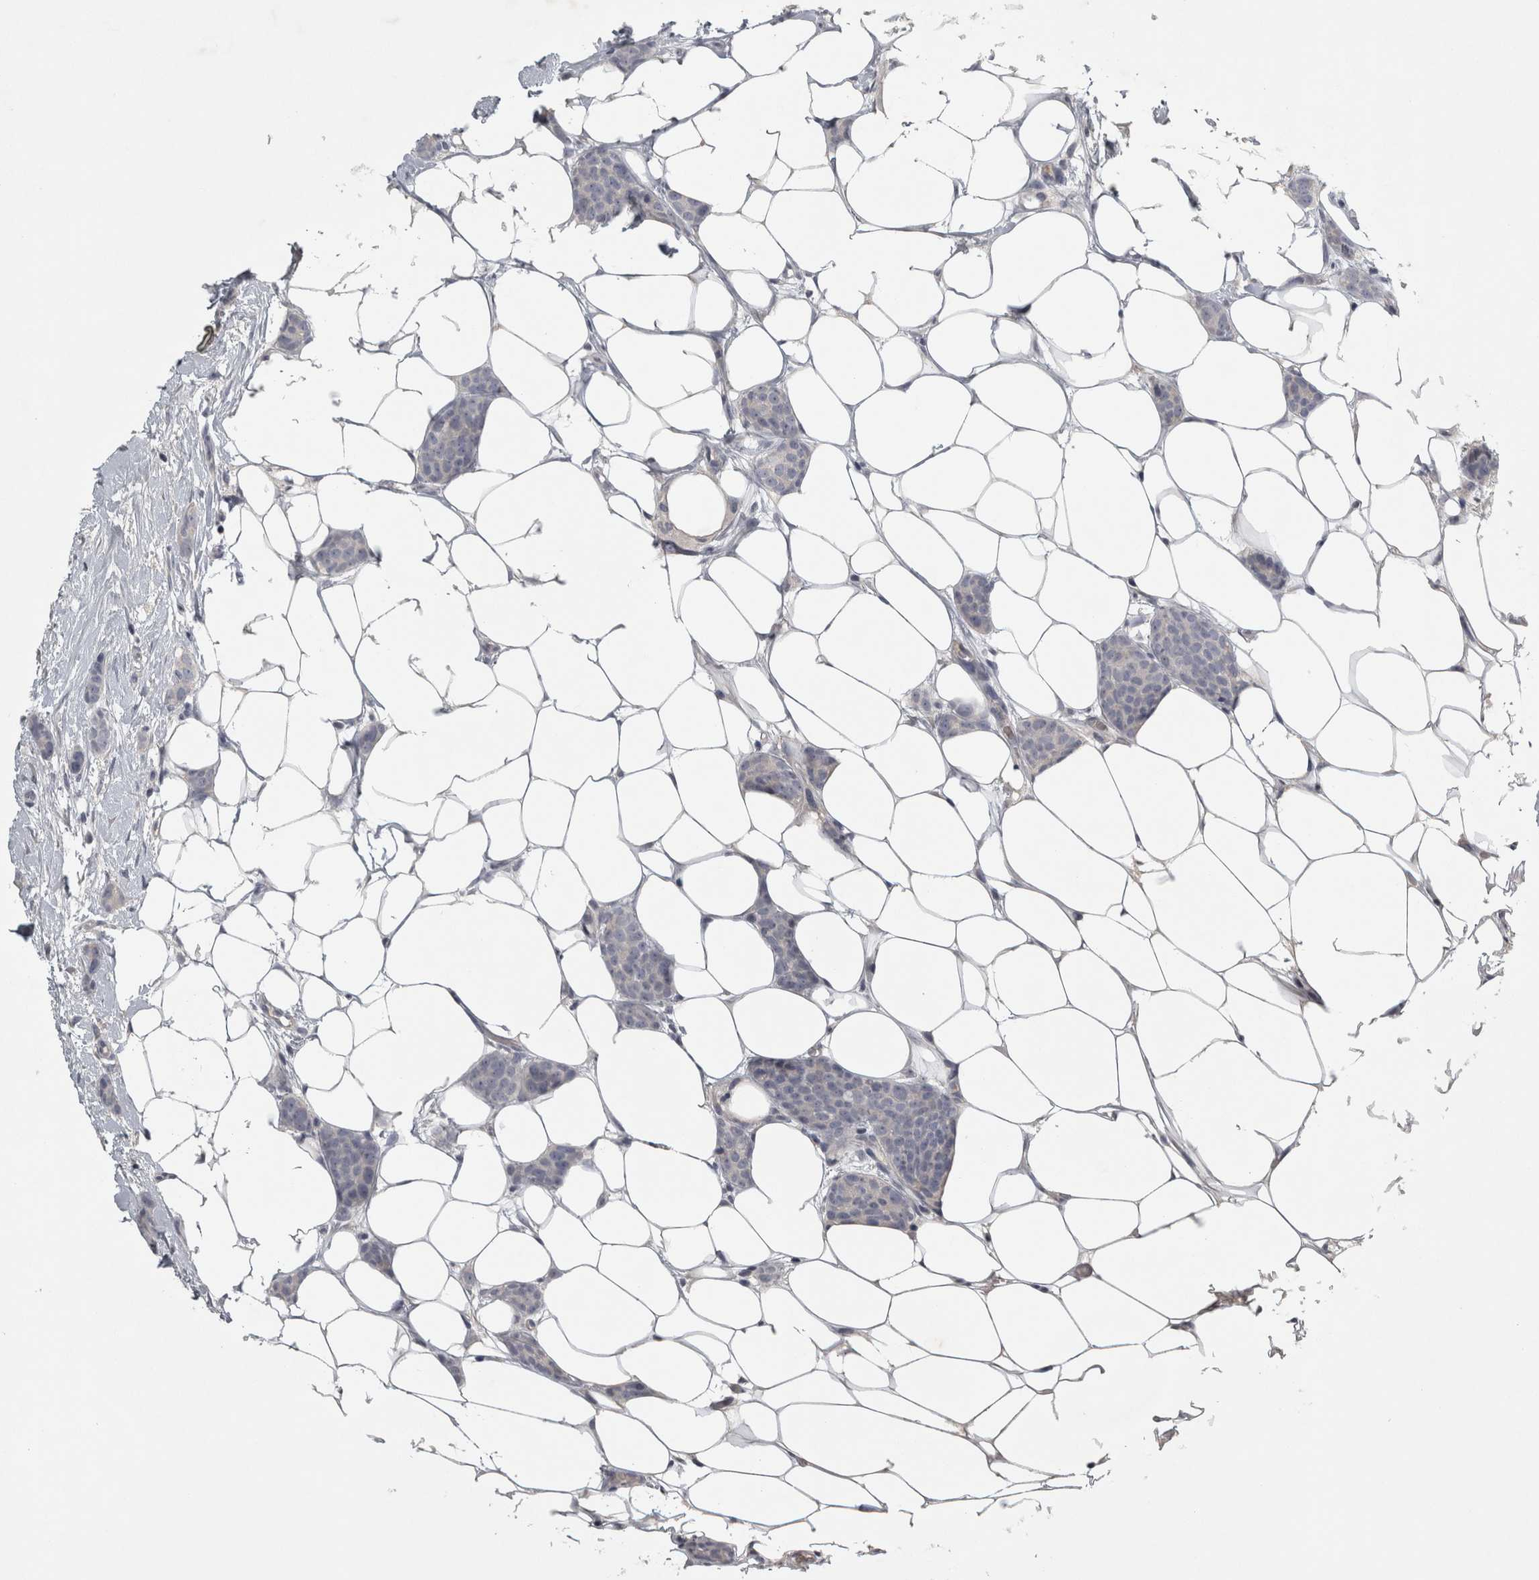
{"staining": {"intensity": "negative", "quantity": "none", "location": "none"}, "tissue": "breast cancer", "cell_type": "Tumor cells", "image_type": "cancer", "snomed": [{"axis": "morphology", "description": "Lobular carcinoma"}, {"axis": "topography", "description": "Skin"}, {"axis": "topography", "description": "Breast"}], "caption": "Tumor cells are negative for protein expression in human breast cancer.", "gene": "ENPP7", "patient": {"sex": "female", "age": 46}}